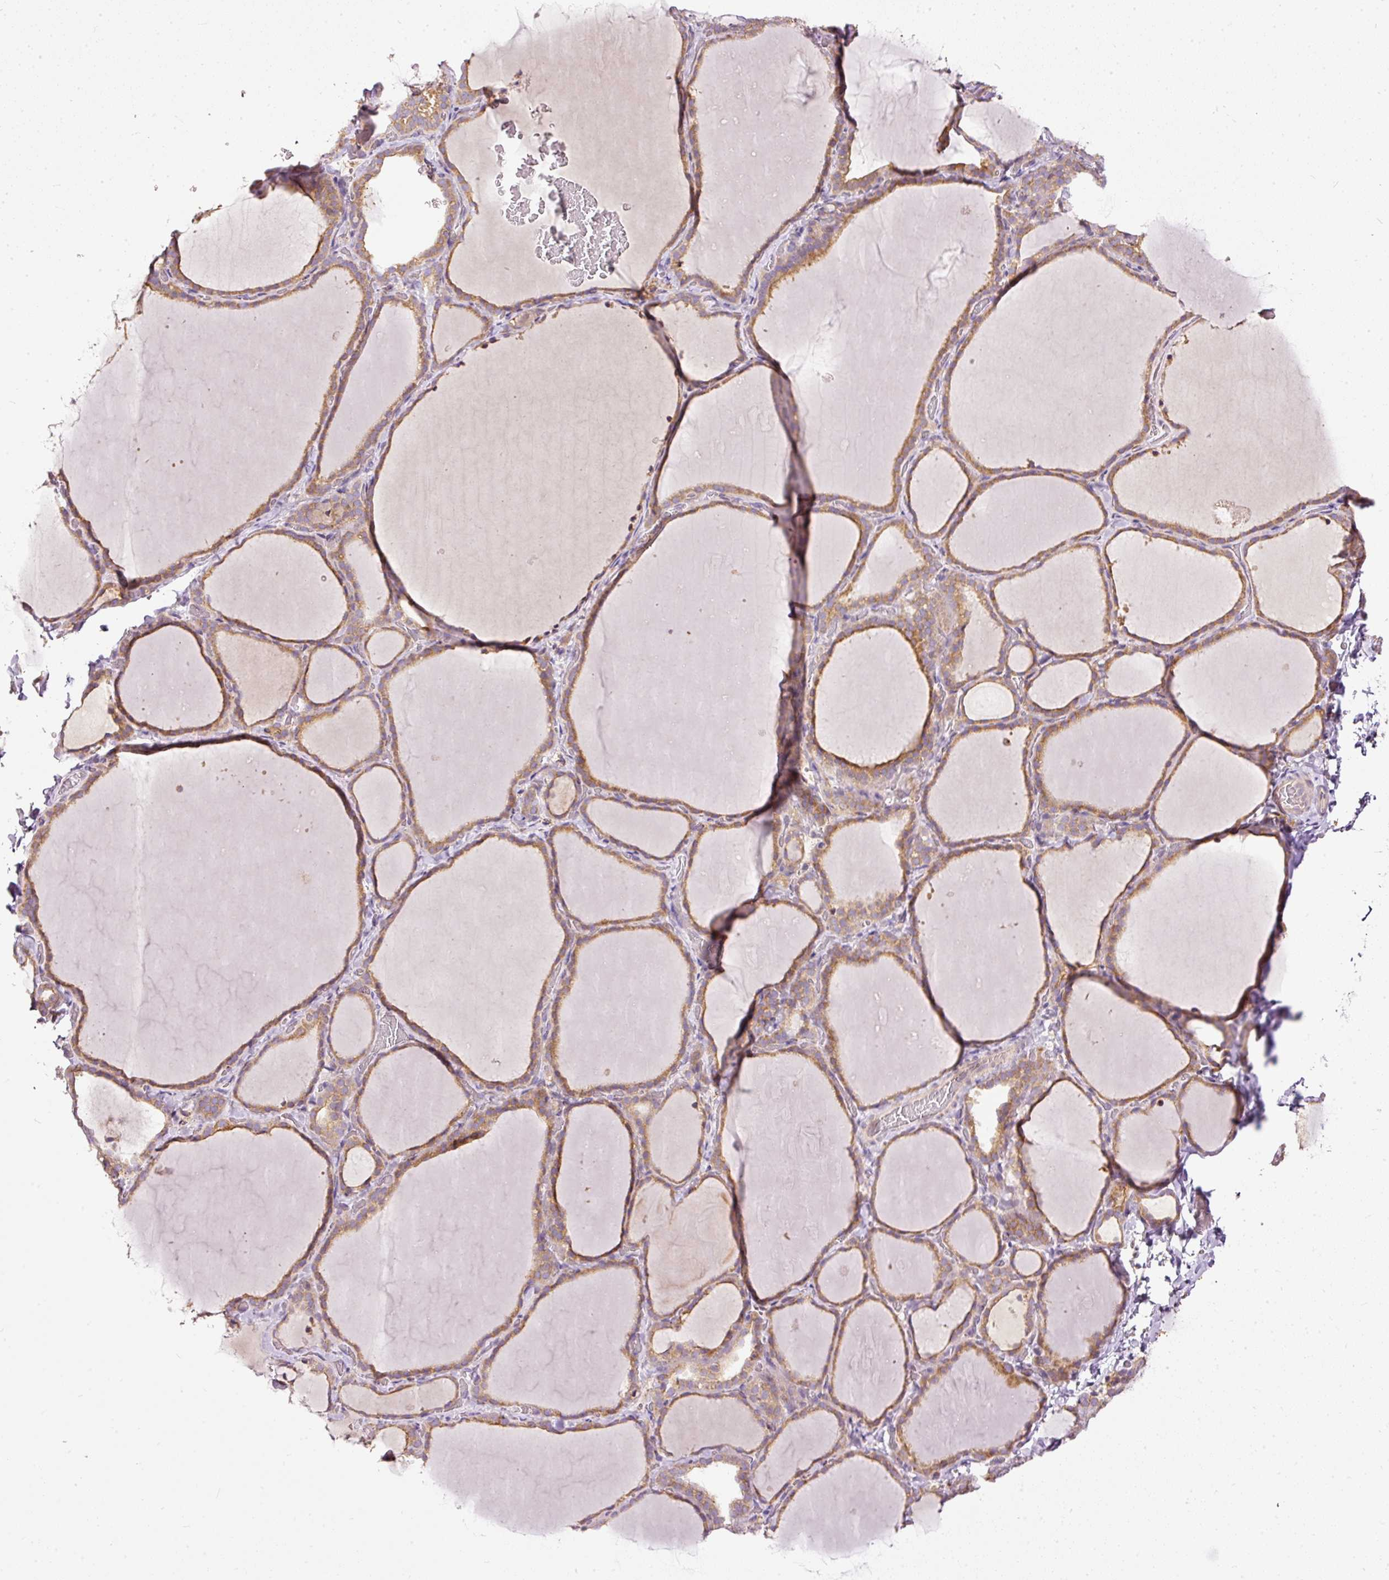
{"staining": {"intensity": "moderate", "quantity": ">75%", "location": "cytoplasmic/membranous"}, "tissue": "thyroid gland", "cell_type": "Glandular cells", "image_type": "normal", "snomed": [{"axis": "morphology", "description": "Normal tissue, NOS"}, {"axis": "topography", "description": "Thyroid gland"}], "caption": "A high-resolution photomicrograph shows immunohistochemistry (IHC) staining of normal thyroid gland, which exhibits moderate cytoplasmic/membranous positivity in approximately >75% of glandular cells.", "gene": "PAQR9", "patient": {"sex": "female", "age": 22}}